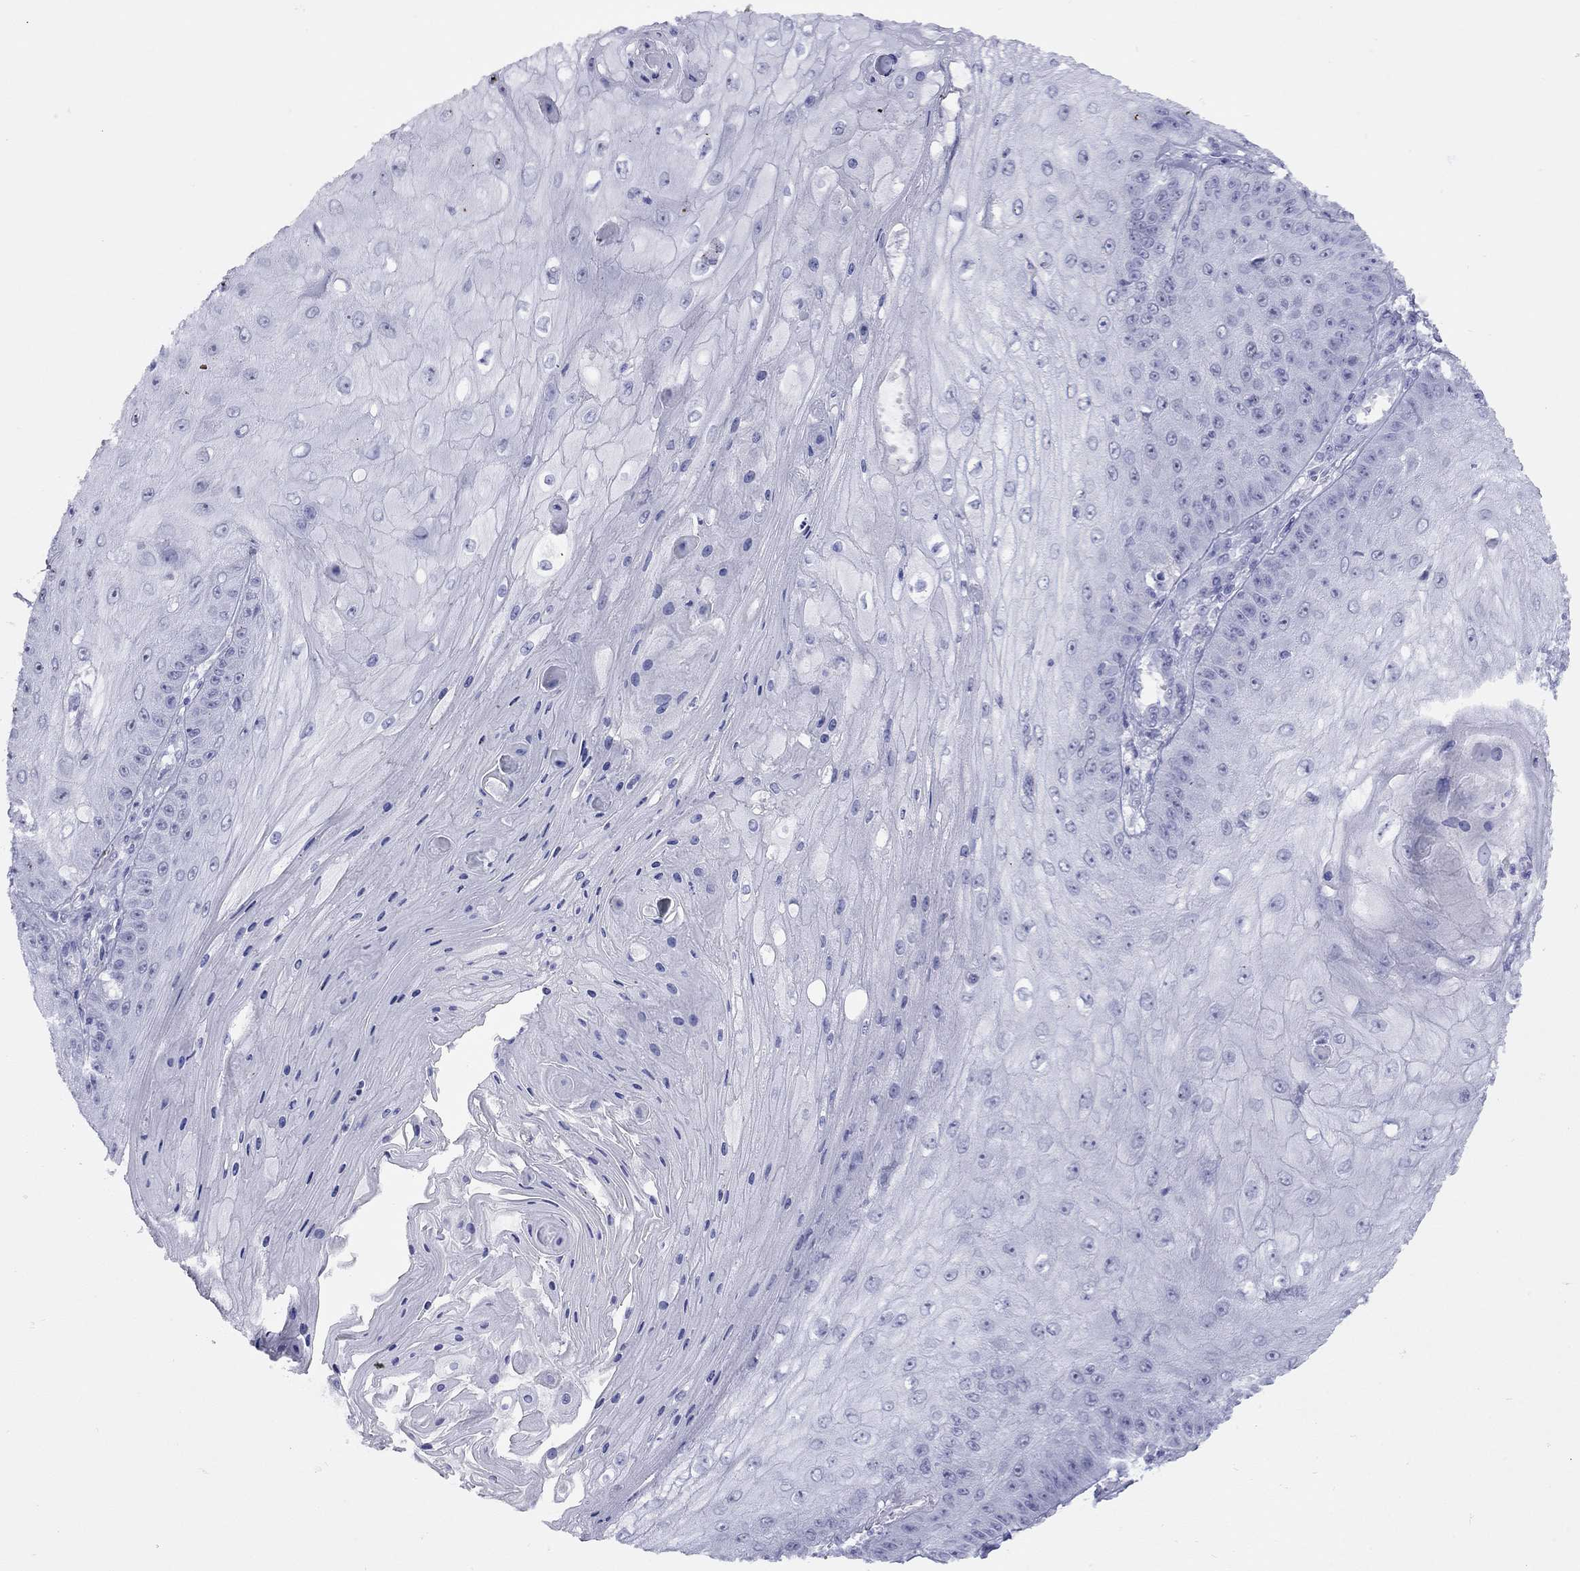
{"staining": {"intensity": "negative", "quantity": "none", "location": "none"}, "tissue": "skin cancer", "cell_type": "Tumor cells", "image_type": "cancer", "snomed": [{"axis": "morphology", "description": "Squamous cell carcinoma, NOS"}, {"axis": "topography", "description": "Skin"}], "caption": "This image is of skin squamous cell carcinoma stained with immunohistochemistry (IHC) to label a protein in brown with the nuclei are counter-stained blue. There is no expression in tumor cells.", "gene": "LYAR", "patient": {"sex": "male", "age": 70}}